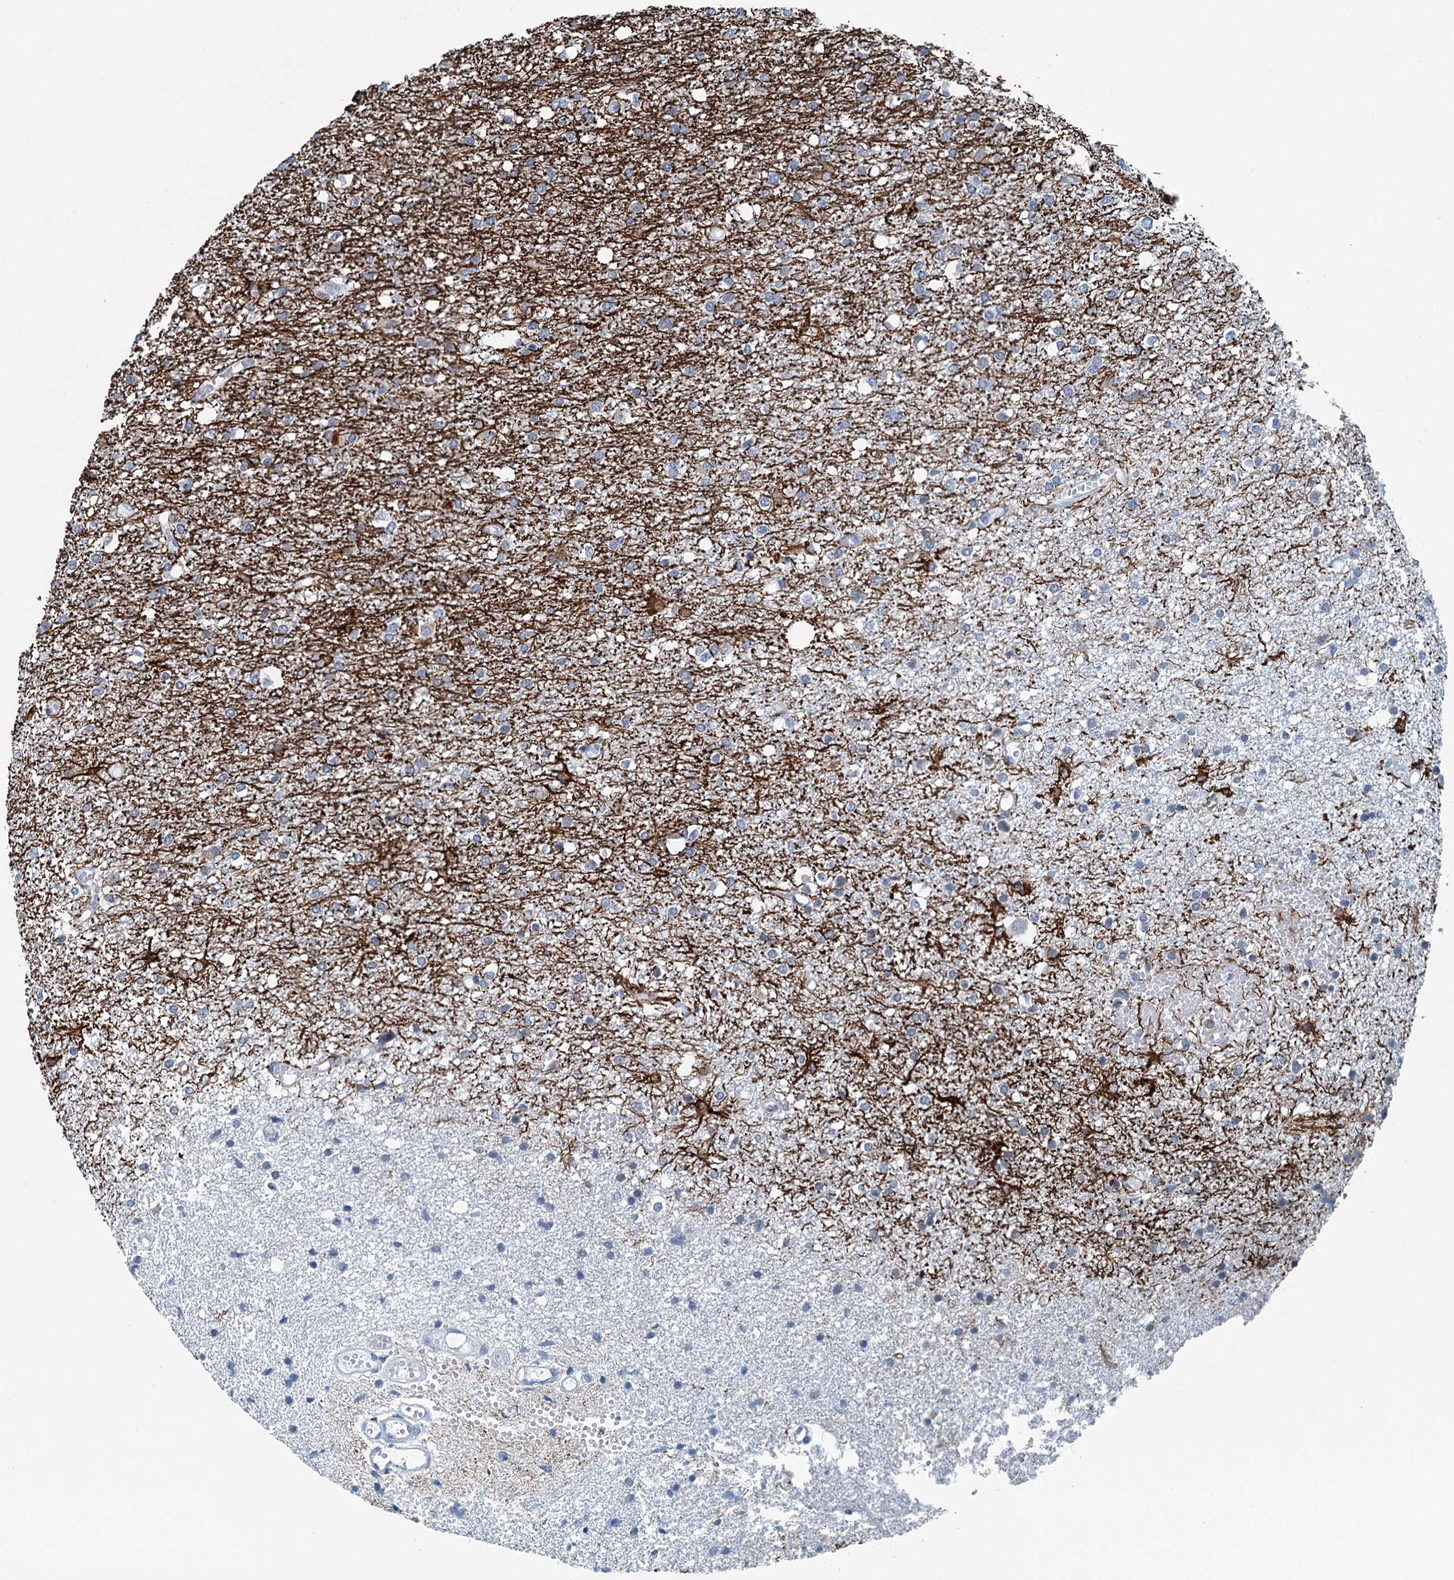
{"staining": {"intensity": "negative", "quantity": "none", "location": "none"}, "tissue": "glioma", "cell_type": "Tumor cells", "image_type": "cancer", "snomed": [{"axis": "morphology", "description": "Glioma, malignant, High grade"}, {"axis": "topography", "description": "Brain"}], "caption": "Immunohistochemistry image of neoplastic tissue: human malignant high-grade glioma stained with DAB shows no significant protein staining in tumor cells.", "gene": "TRPT1", "patient": {"sex": "female", "age": 59}}